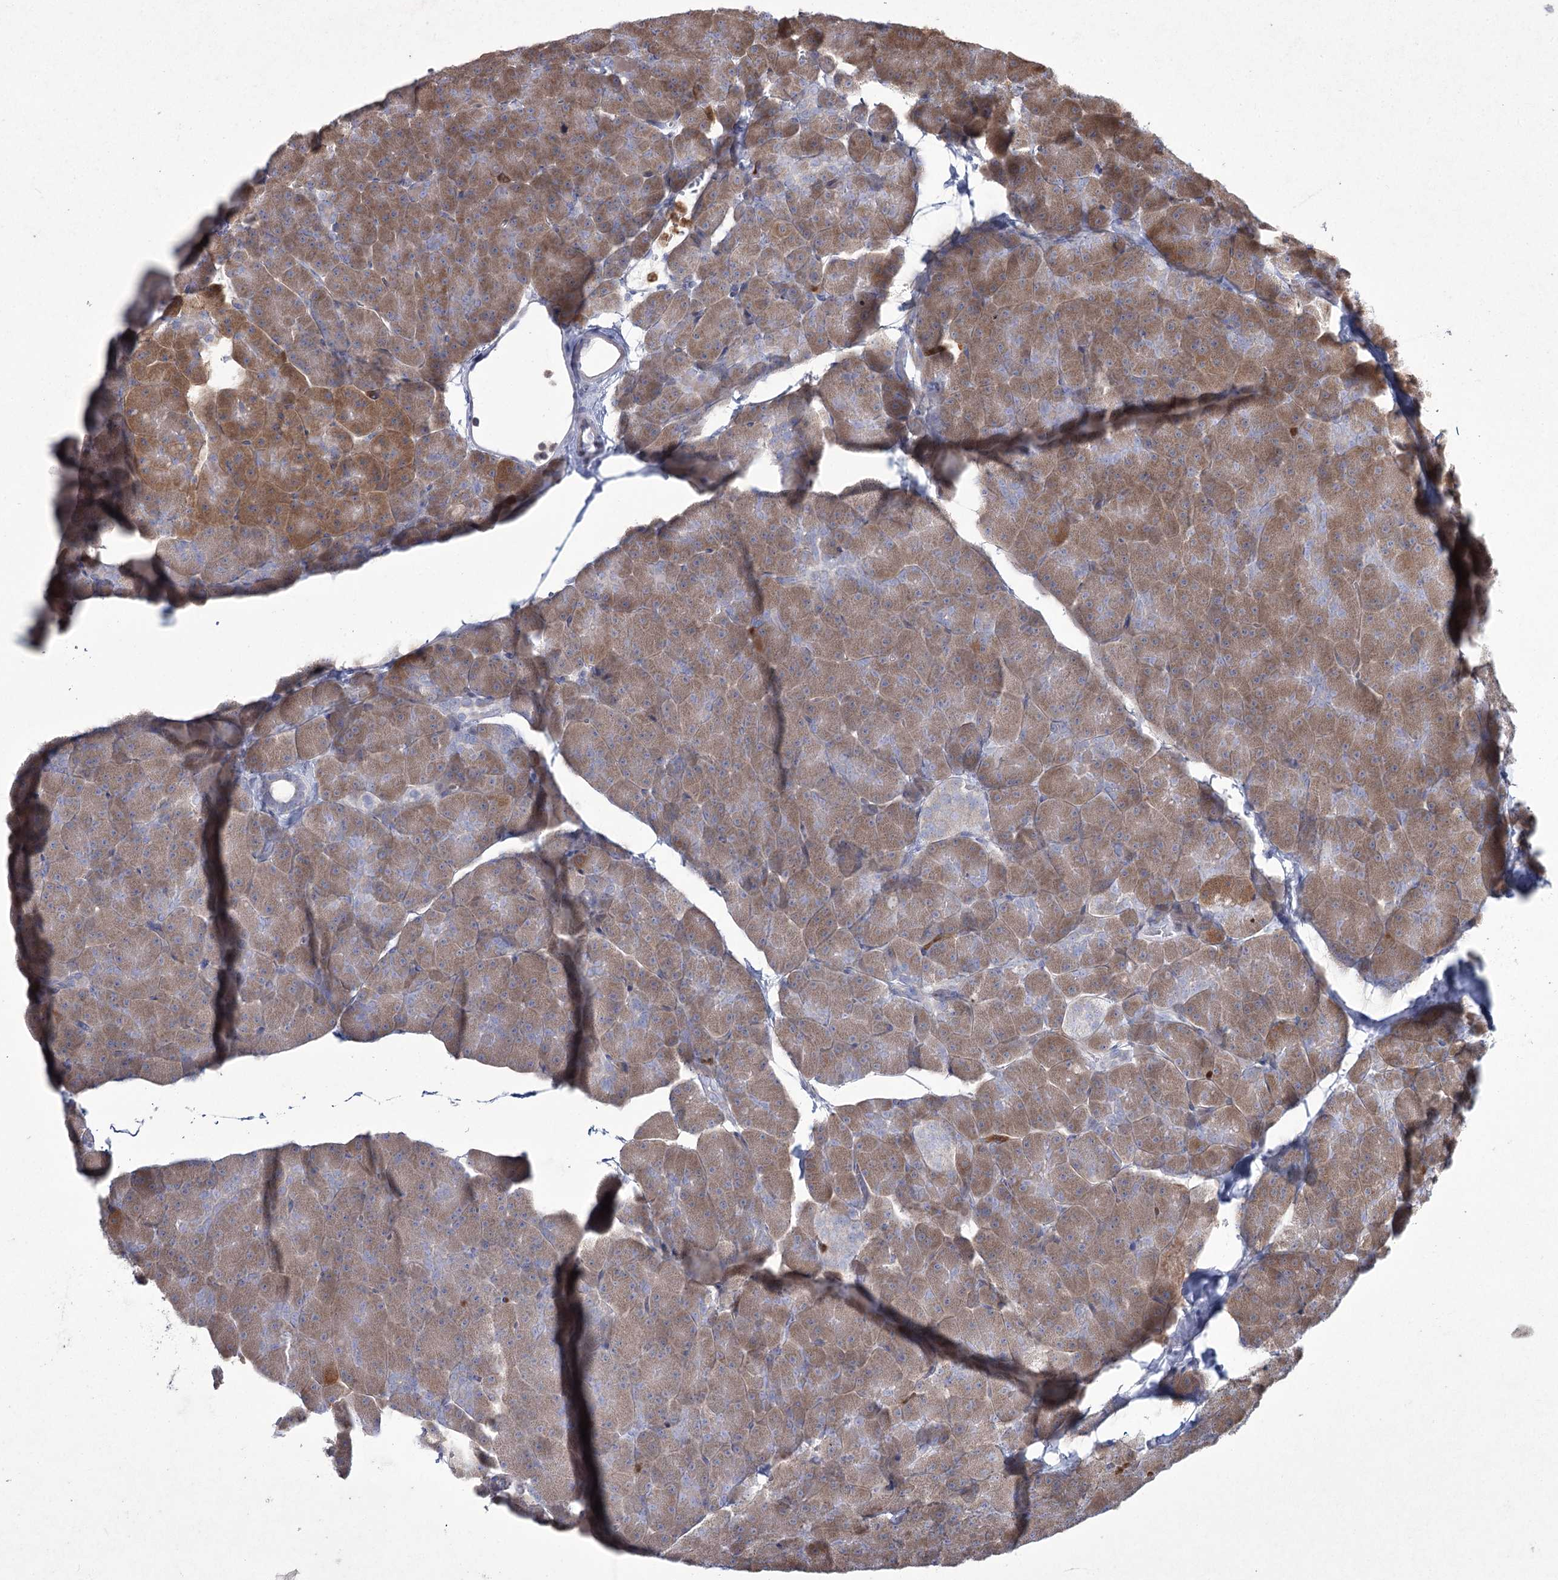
{"staining": {"intensity": "moderate", "quantity": ">75%", "location": "cytoplasmic/membranous"}, "tissue": "pancreas", "cell_type": "Exocrine glandular cells", "image_type": "normal", "snomed": [{"axis": "morphology", "description": "Normal tissue, NOS"}, {"axis": "topography", "description": "Pancreas"}], "caption": "About >75% of exocrine glandular cells in normal human pancreas display moderate cytoplasmic/membranous protein expression as visualized by brown immunohistochemical staining.", "gene": "NIPAL4", "patient": {"sex": "male", "age": 36}}